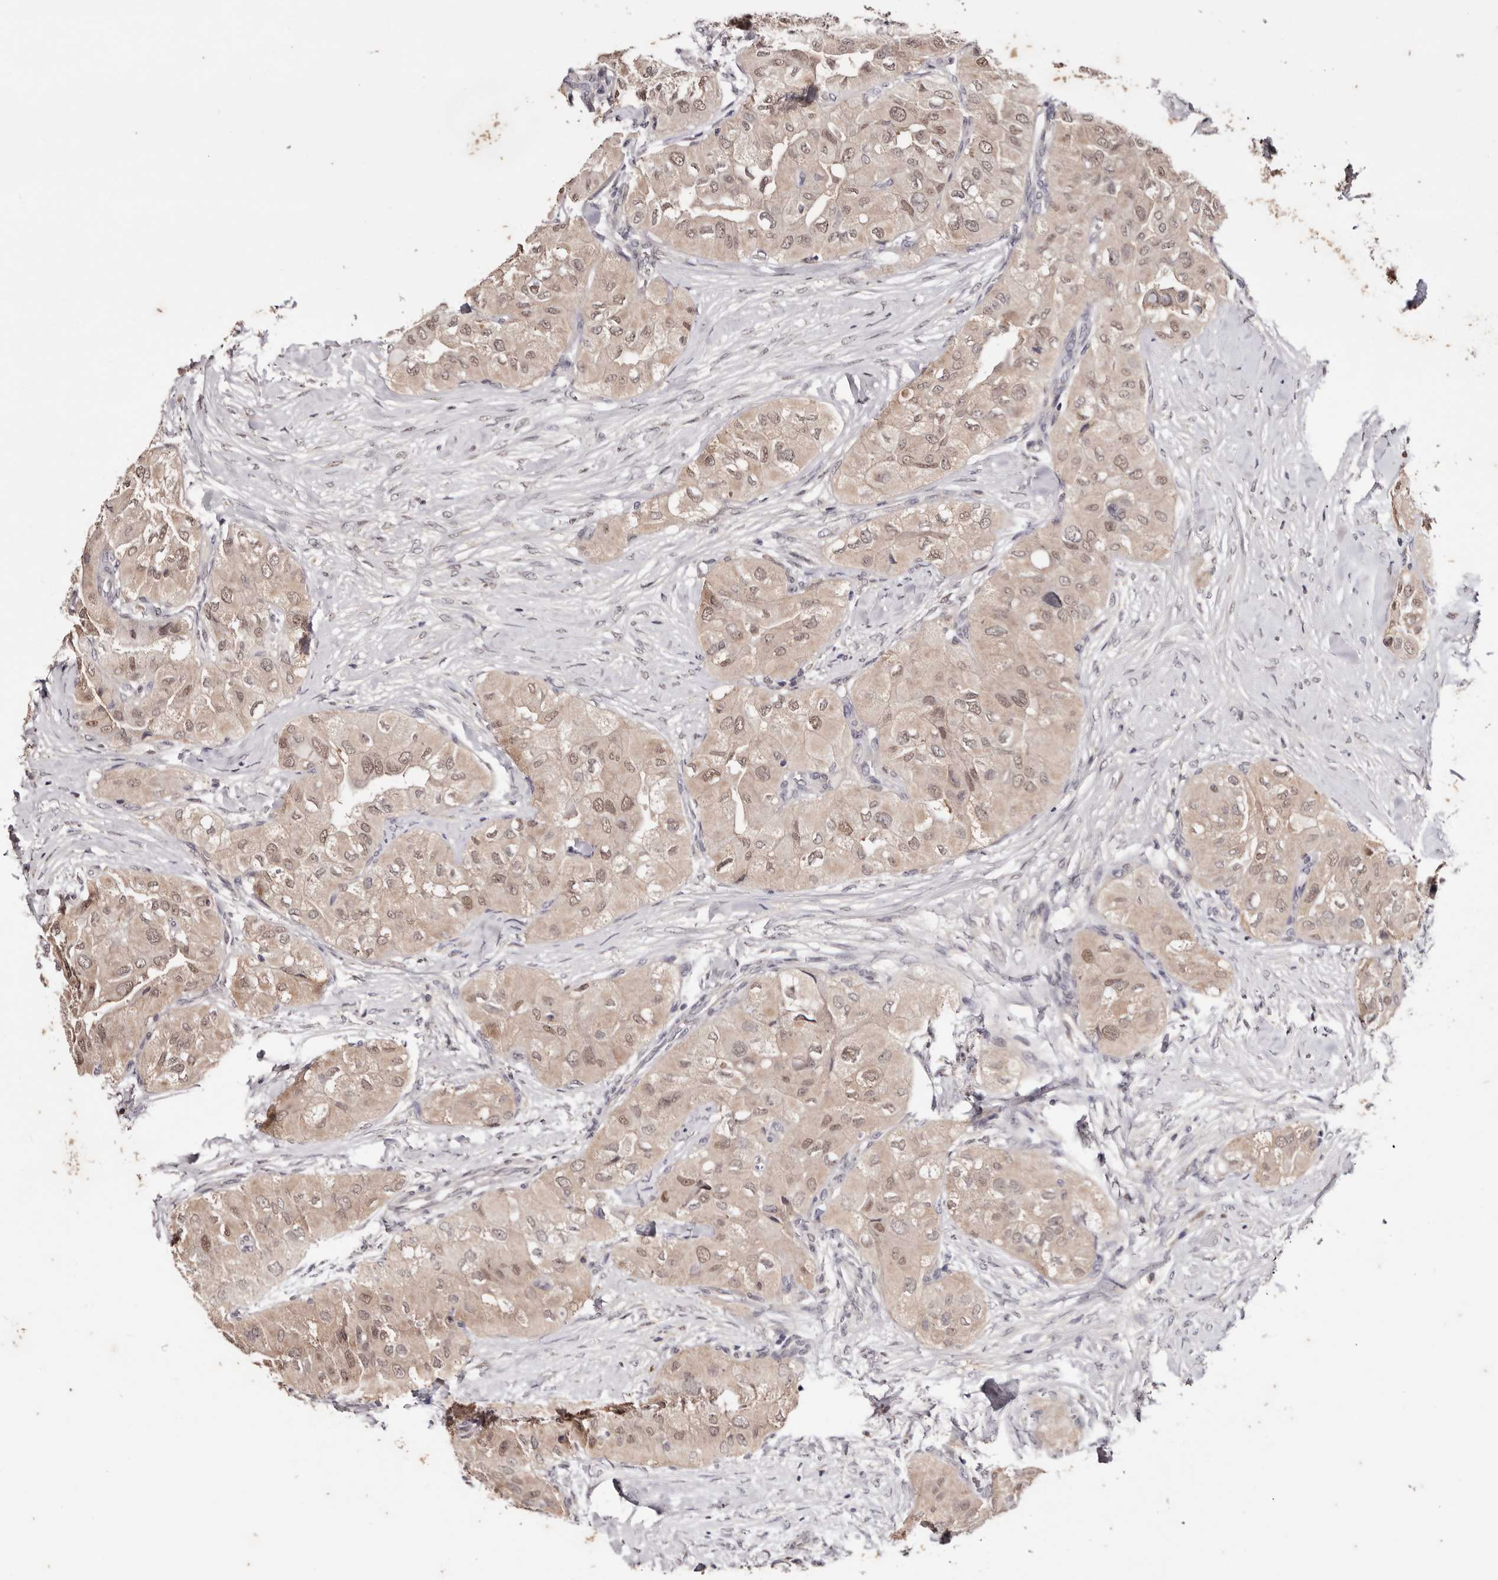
{"staining": {"intensity": "weak", "quantity": ">75%", "location": "cytoplasmic/membranous,nuclear"}, "tissue": "thyroid cancer", "cell_type": "Tumor cells", "image_type": "cancer", "snomed": [{"axis": "morphology", "description": "Papillary adenocarcinoma, NOS"}, {"axis": "topography", "description": "Thyroid gland"}], "caption": "Papillary adenocarcinoma (thyroid) was stained to show a protein in brown. There is low levels of weak cytoplasmic/membranous and nuclear staining in about >75% of tumor cells.", "gene": "TYW3", "patient": {"sex": "female", "age": 59}}